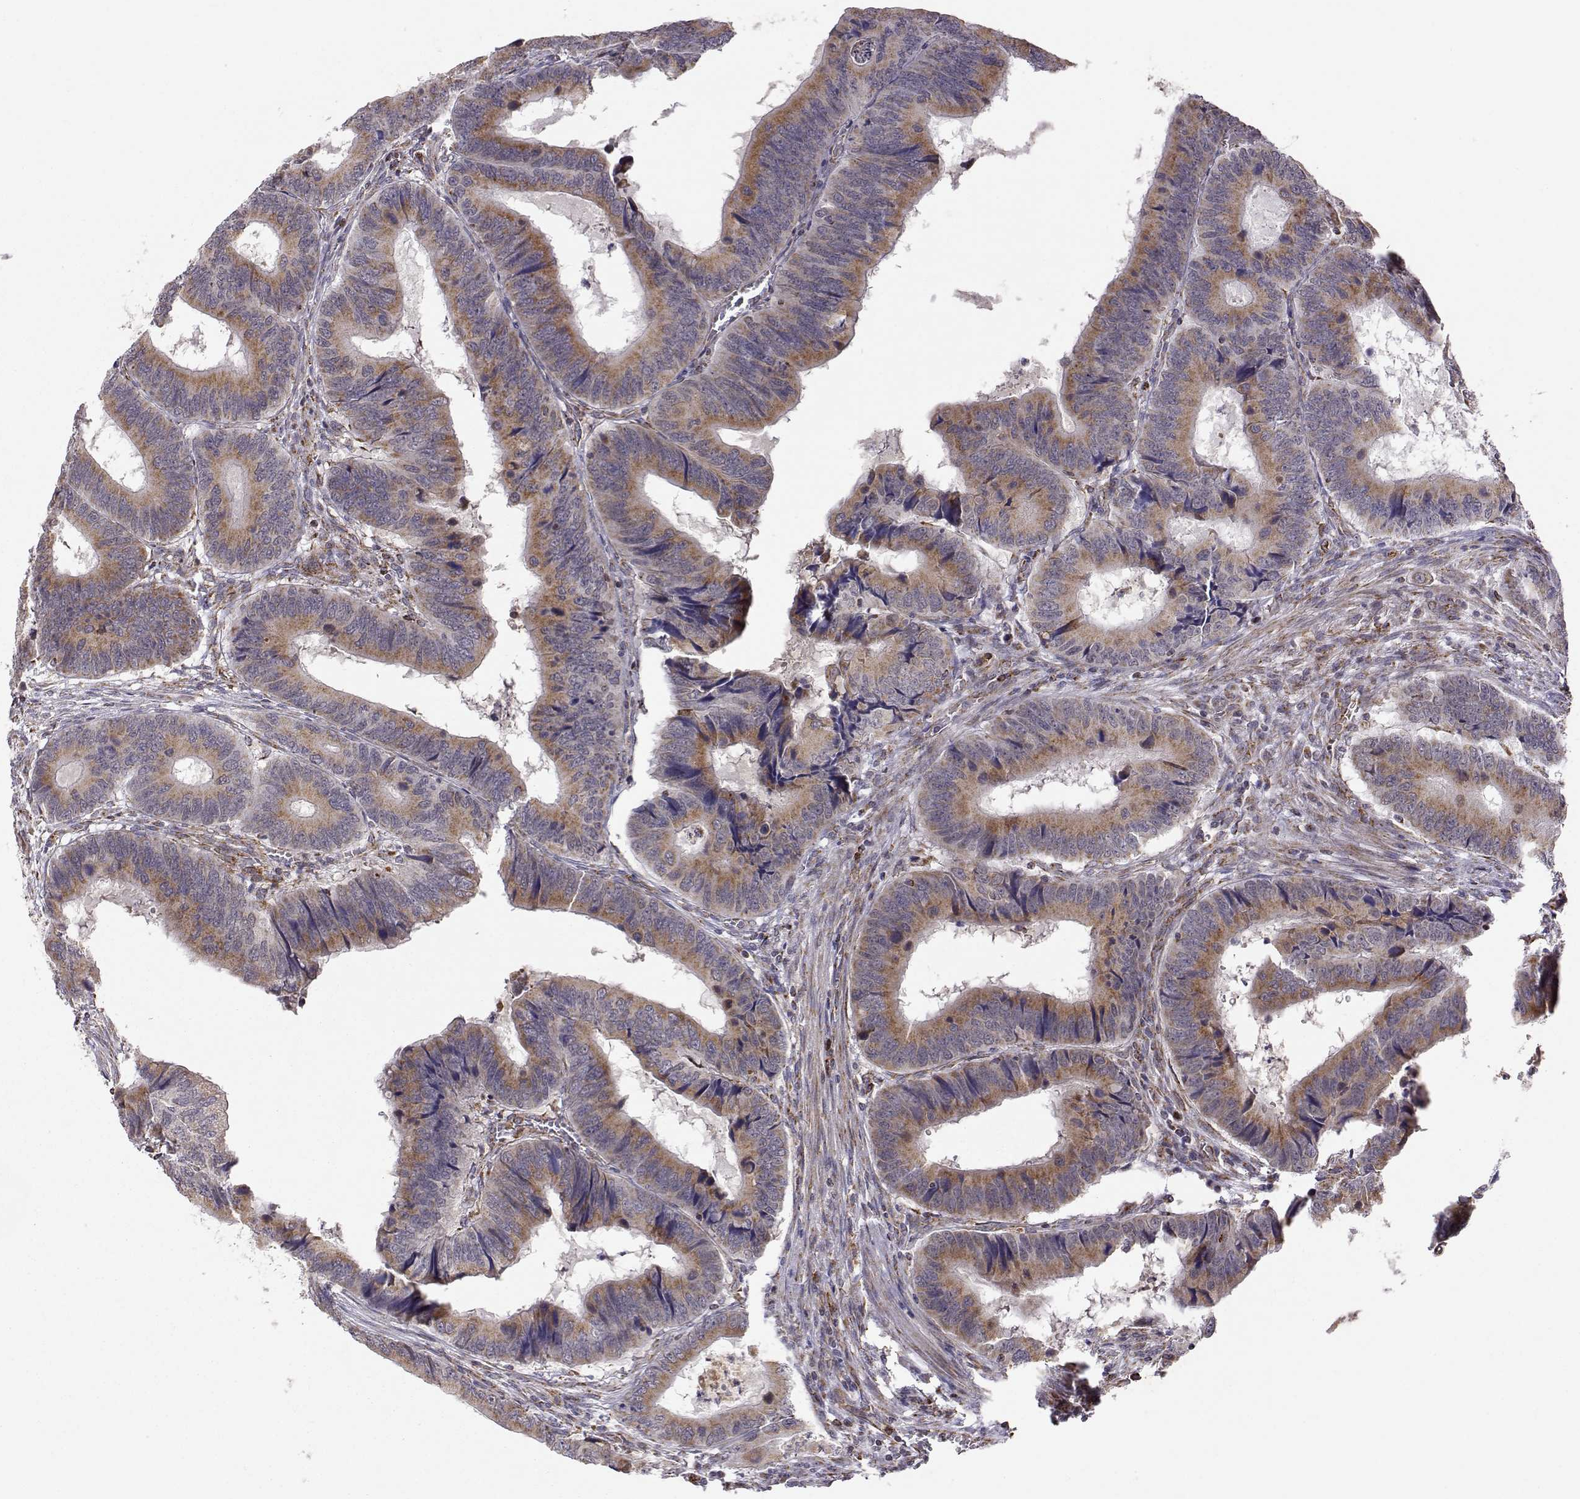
{"staining": {"intensity": "moderate", "quantity": ">75%", "location": "cytoplasmic/membranous"}, "tissue": "colorectal cancer", "cell_type": "Tumor cells", "image_type": "cancer", "snomed": [{"axis": "morphology", "description": "Adenocarcinoma, NOS"}, {"axis": "topography", "description": "Colon"}], "caption": "Immunohistochemical staining of colorectal cancer (adenocarcinoma) demonstrates medium levels of moderate cytoplasmic/membranous protein positivity in approximately >75% of tumor cells.", "gene": "EXOG", "patient": {"sex": "male", "age": 53}}